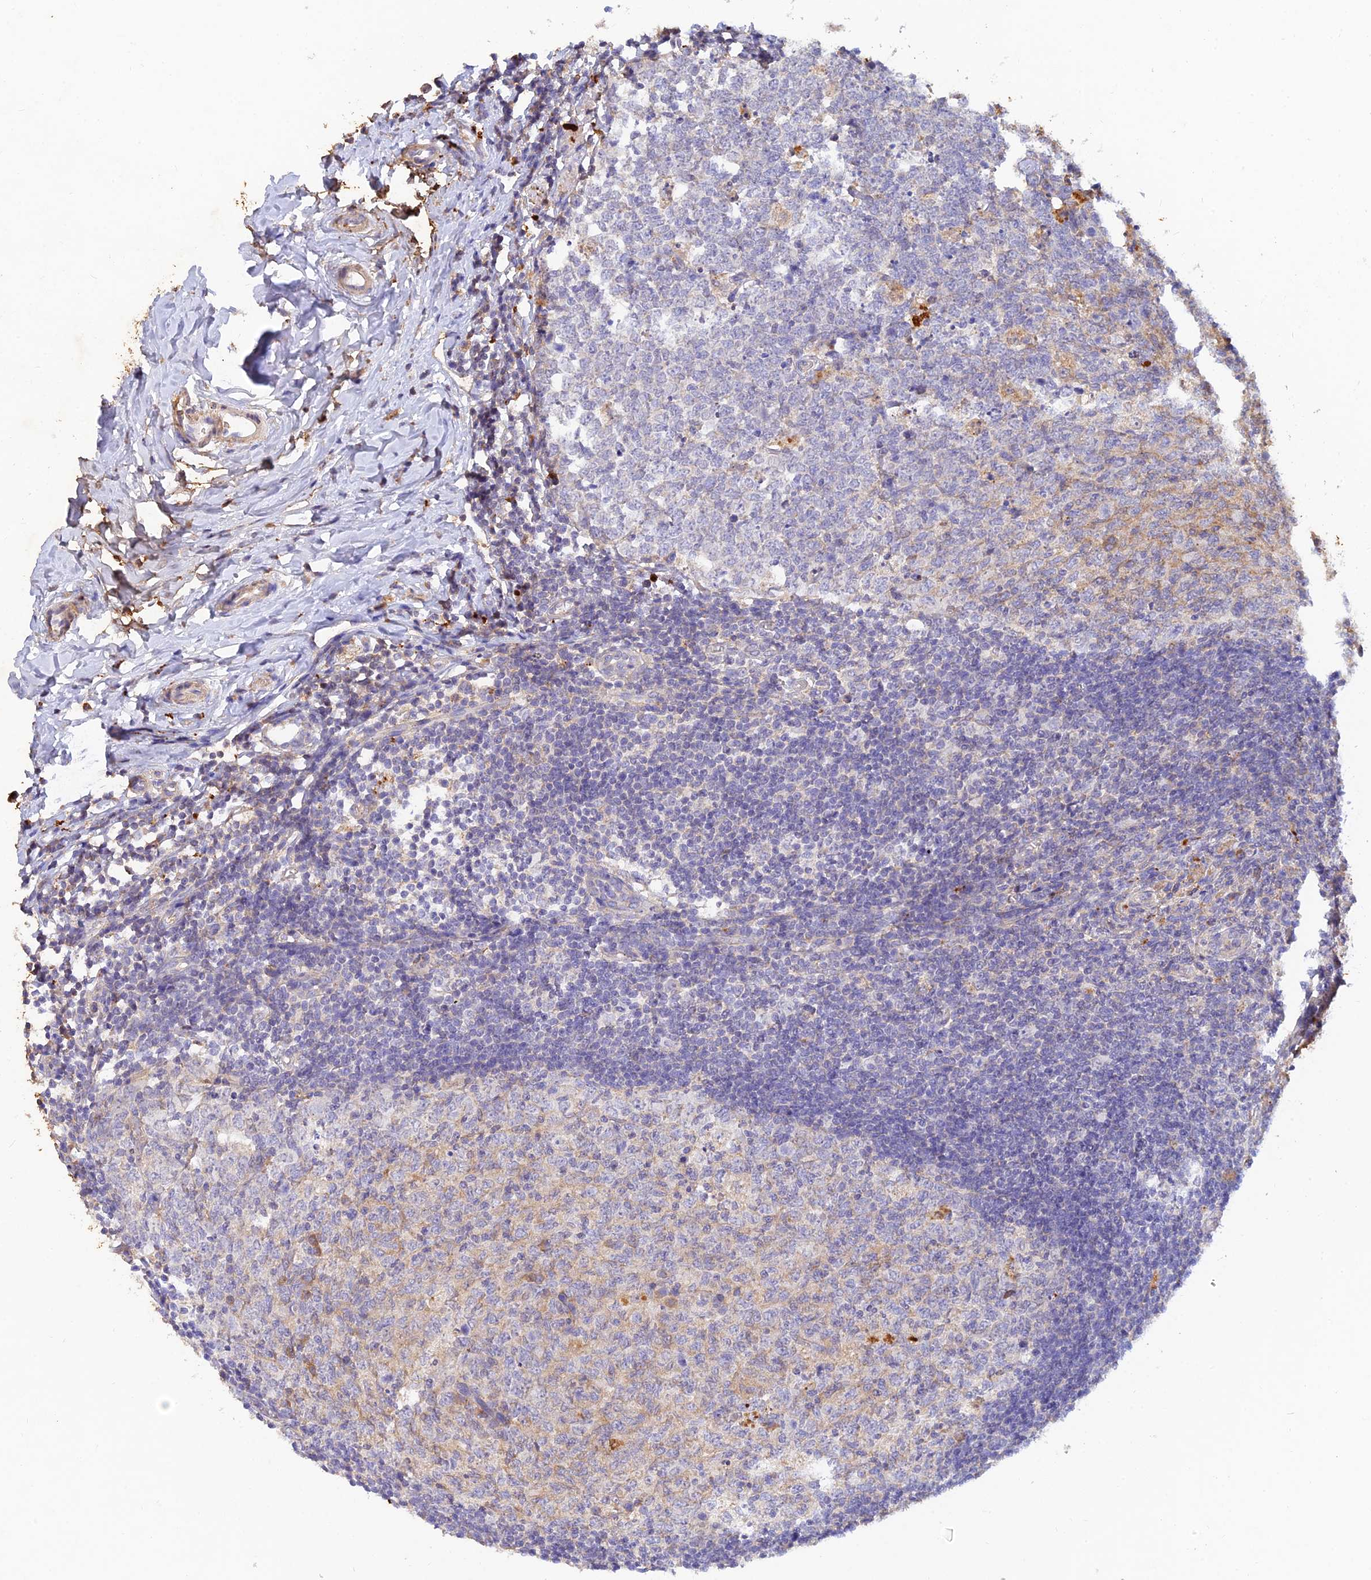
{"staining": {"intensity": "weak", "quantity": ">75%", "location": "cytoplasmic/membranous"}, "tissue": "appendix", "cell_type": "Glandular cells", "image_type": "normal", "snomed": [{"axis": "morphology", "description": "Normal tissue, NOS"}, {"axis": "topography", "description": "Appendix"}], "caption": "IHC micrograph of unremarkable appendix: appendix stained using immunohistochemistry displays low levels of weak protein expression localized specifically in the cytoplasmic/membranous of glandular cells, appearing as a cytoplasmic/membranous brown color.", "gene": "ACSM5", "patient": {"sex": "male", "age": 14}}